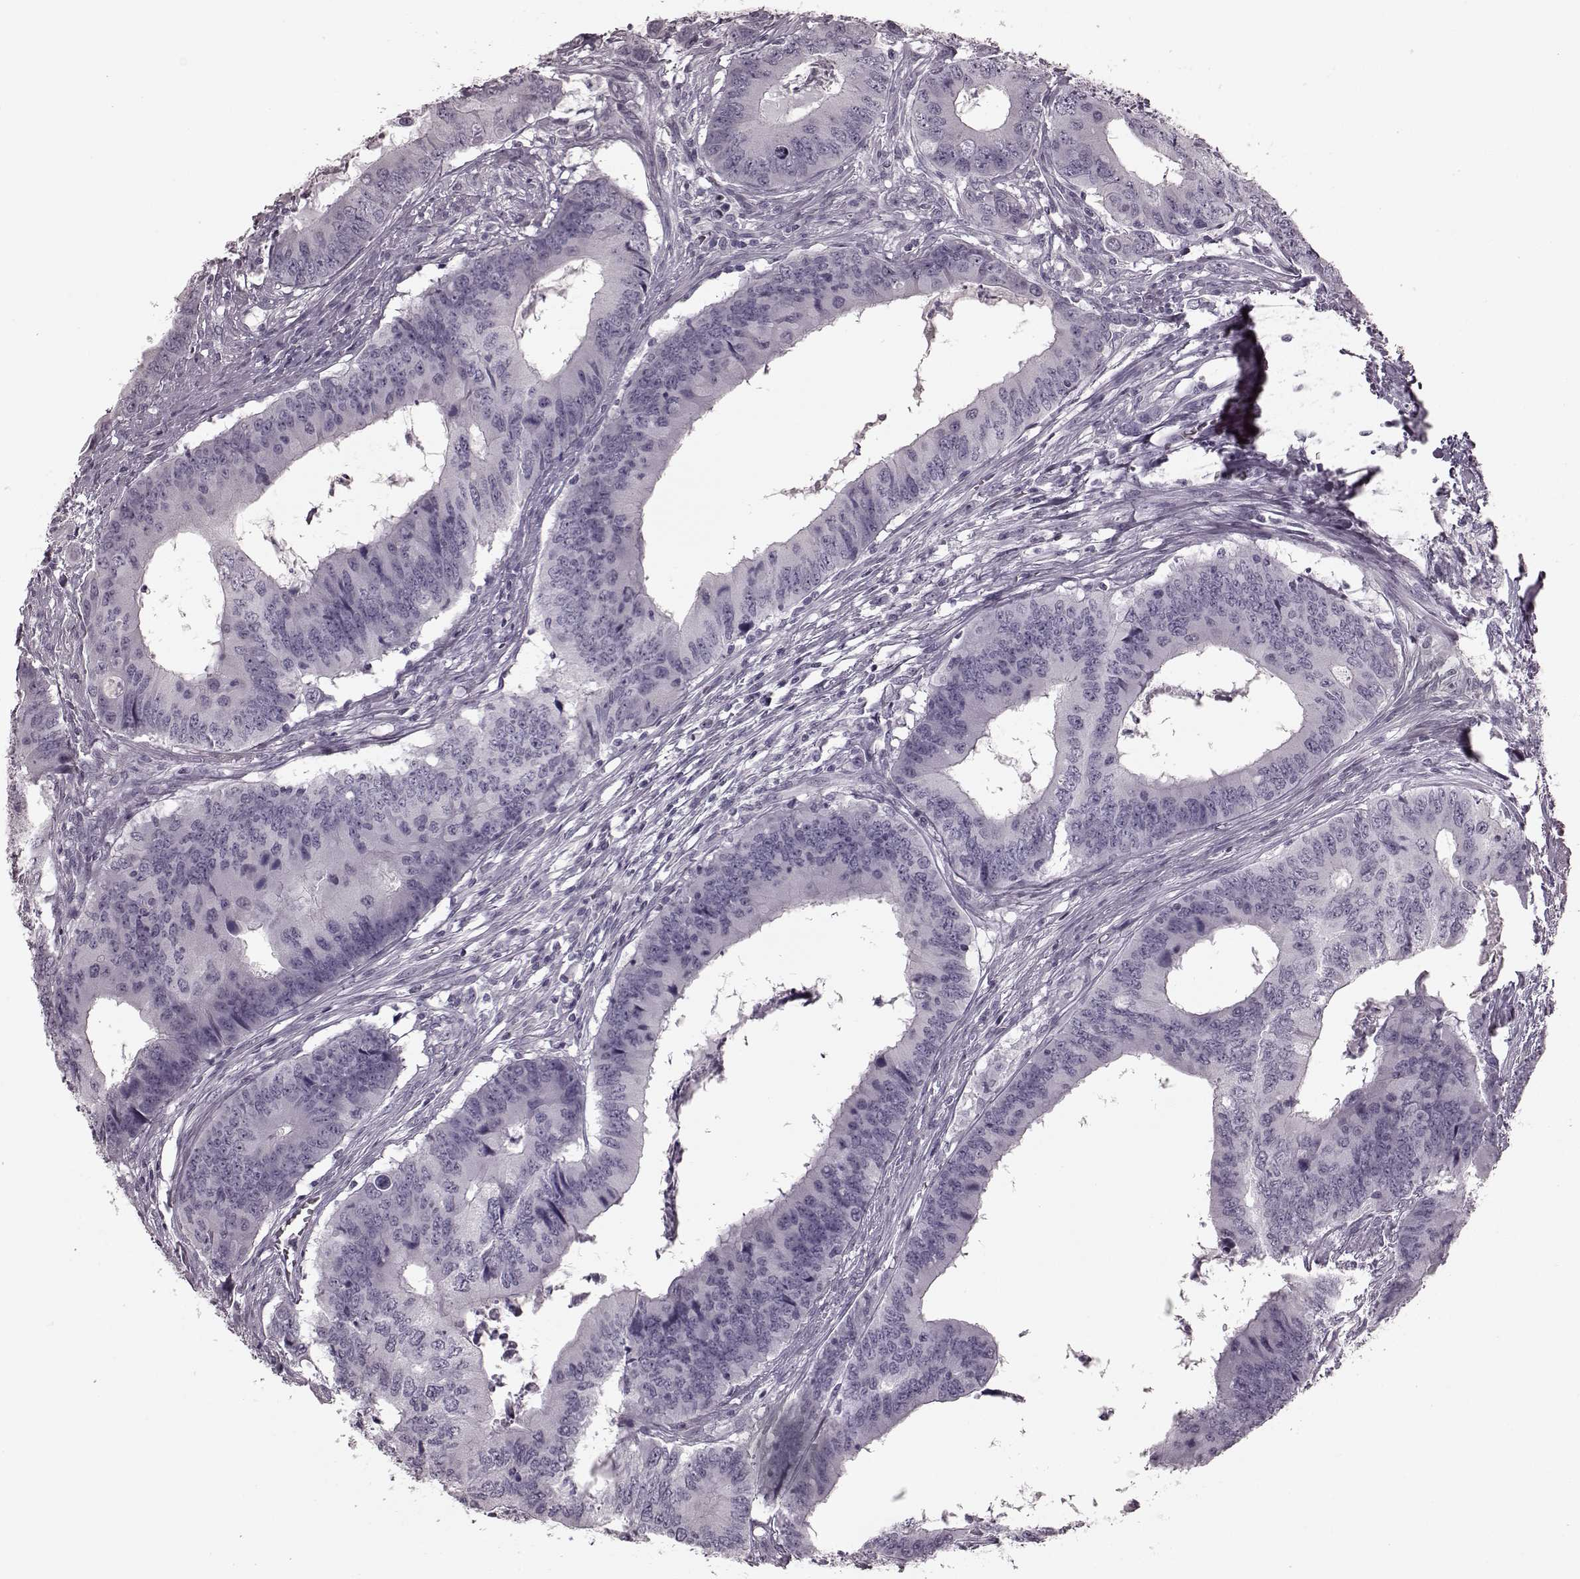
{"staining": {"intensity": "negative", "quantity": "none", "location": "none"}, "tissue": "colorectal cancer", "cell_type": "Tumor cells", "image_type": "cancer", "snomed": [{"axis": "morphology", "description": "Adenocarcinoma, NOS"}, {"axis": "topography", "description": "Colon"}], "caption": "The immunohistochemistry histopathology image has no significant positivity in tumor cells of adenocarcinoma (colorectal) tissue.", "gene": "TRPM1", "patient": {"sex": "male", "age": 53}}